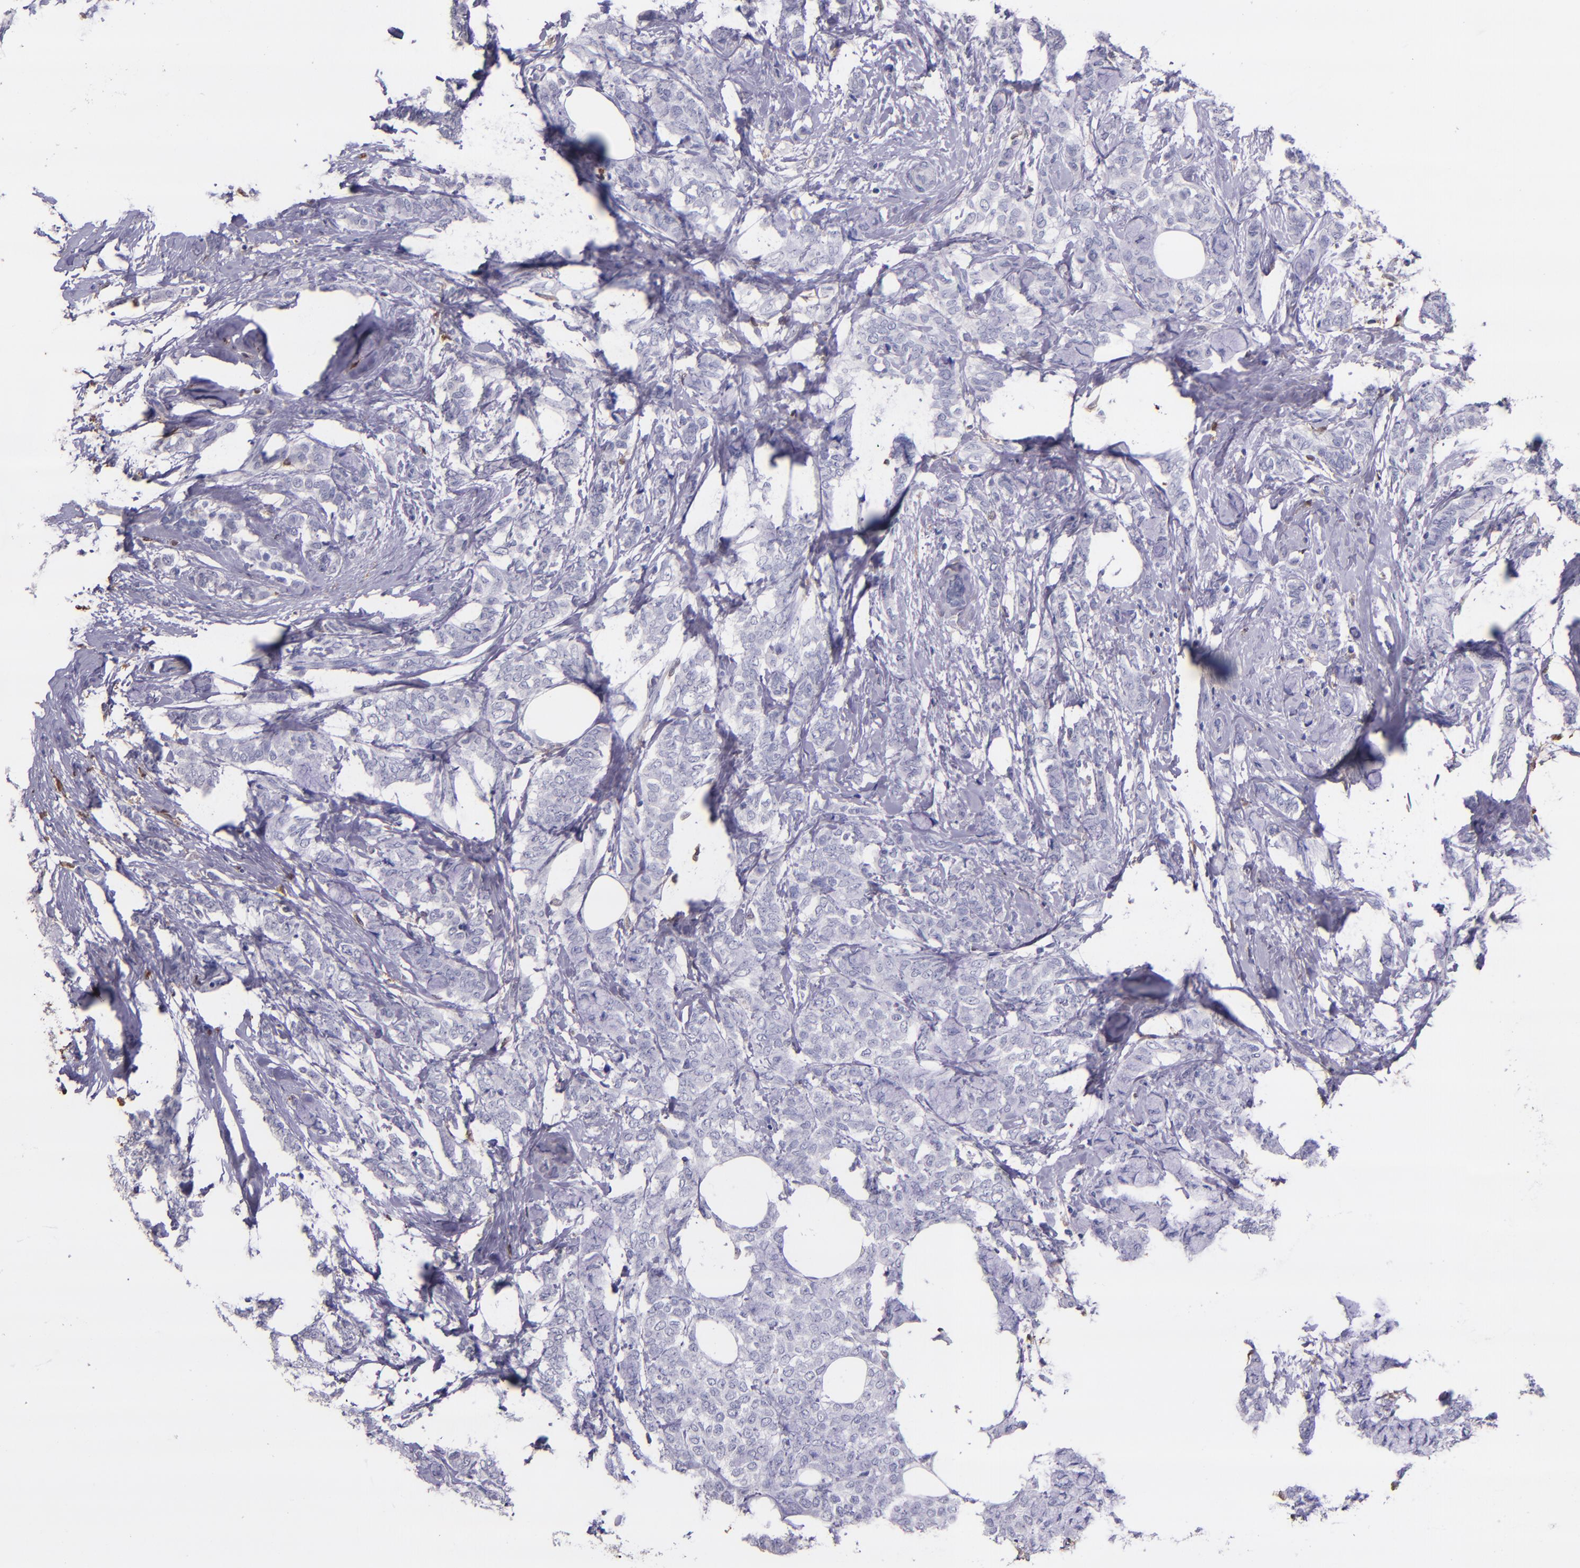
{"staining": {"intensity": "negative", "quantity": "none", "location": "none"}, "tissue": "breast cancer", "cell_type": "Tumor cells", "image_type": "cancer", "snomed": [{"axis": "morphology", "description": "Lobular carcinoma"}, {"axis": "topography", "description": "Breast"}], "caption": "High magnification brightfield microscopy of breast cancer (lobular carcinoma) stained with DAB (brown) and counterstained with hematoxylin (blue): tumor cells show no significant positivity.", "gene": "F13A1", "patient": {"sex": "female", "age": 60}}